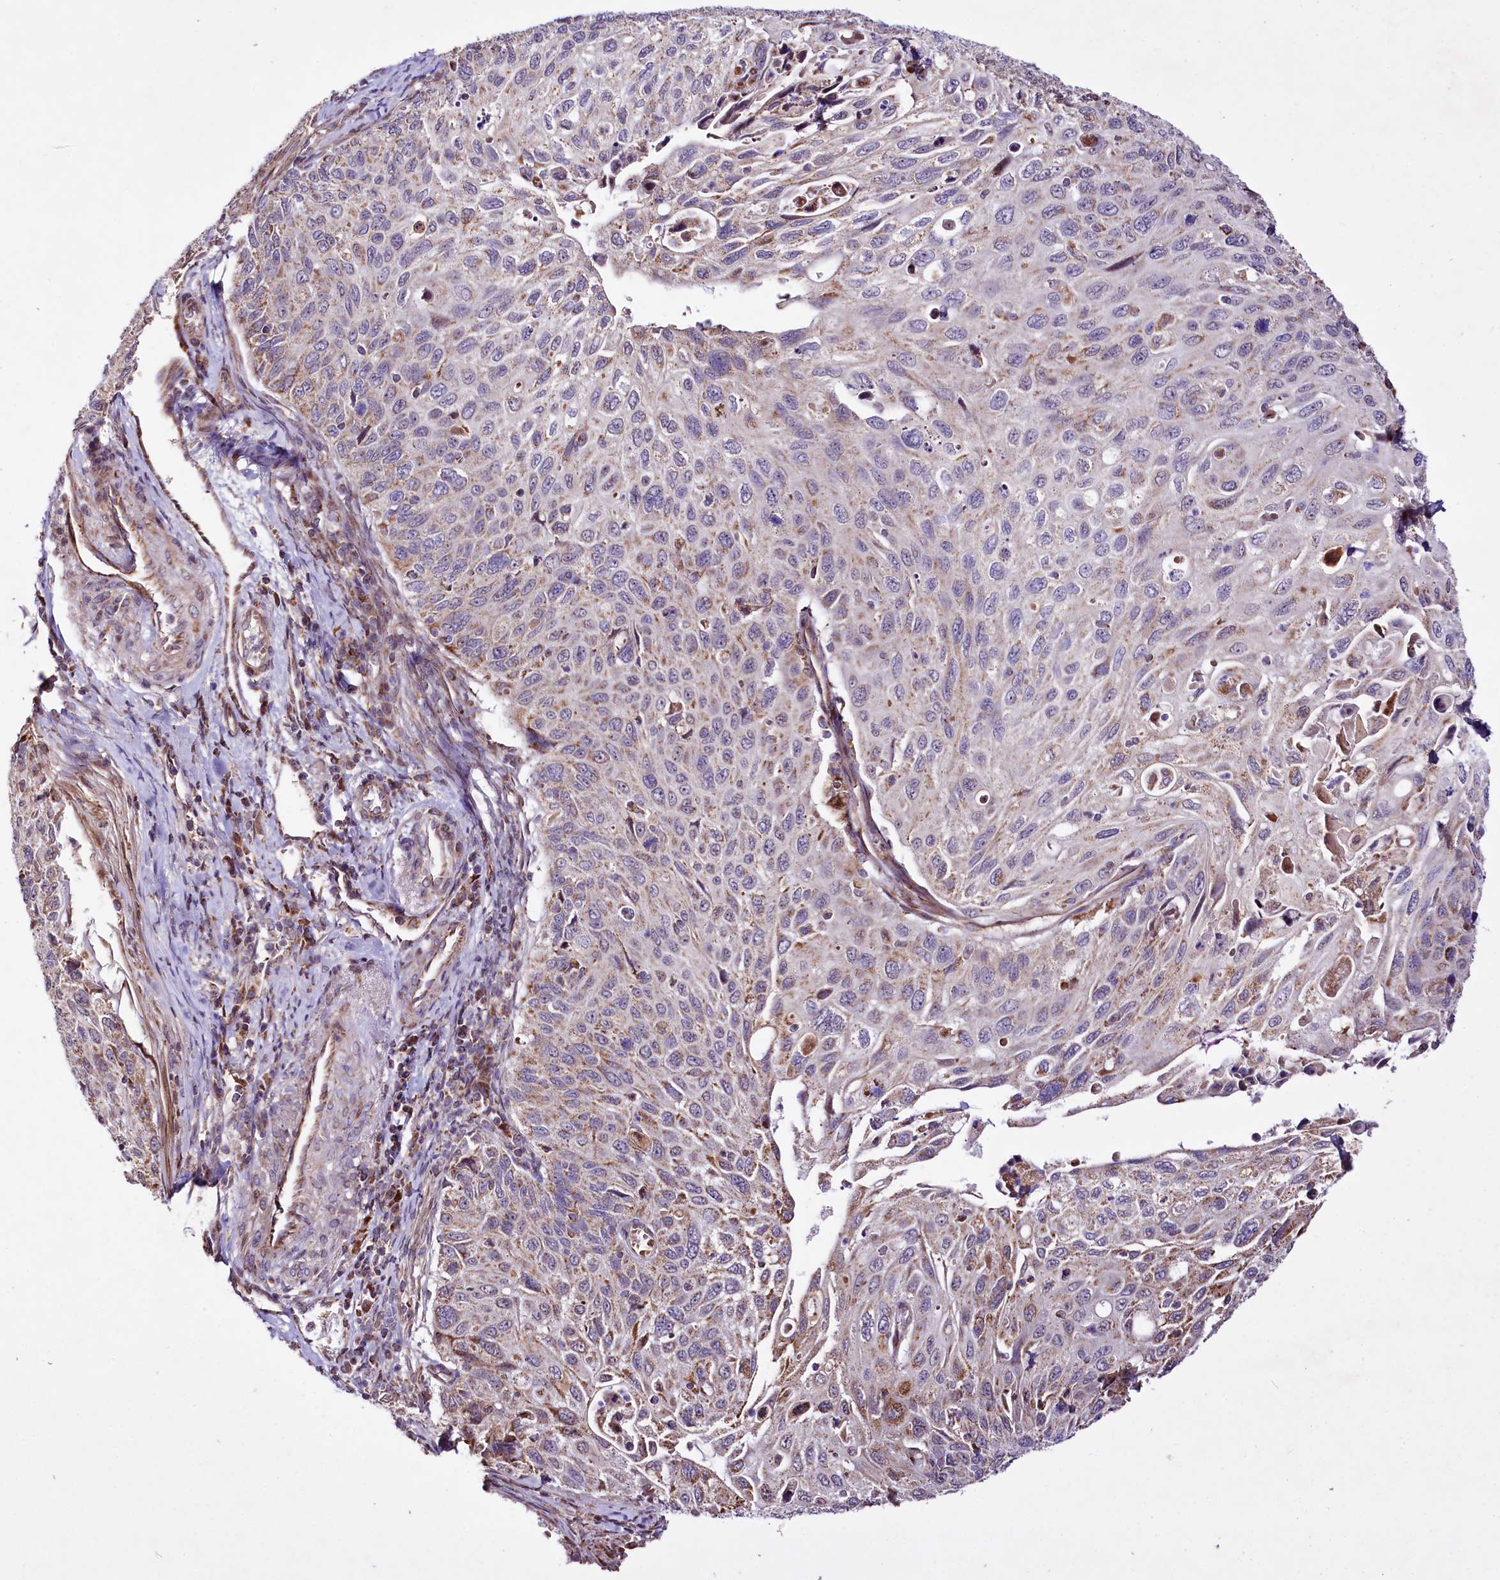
{"staining": {"intensity": "weak", "quantity": "<25%", "location": "cytoplasmic/membranous"}, "tissue": "cervical cancer", "cell_type": "Tumor cells", "image_type": "cancer", "snomed": [{"axis": "morphology", "description": "Squamous cell carcinoma, NOS"}, {"axis": "topography", "description": "Cervix"}], "caption": "Protein analysis of squamous cell carcinoma (cervical) demonstrates no significant expression in tumor cells.", "gene": "ST7", "patient": {"sex": "female", "age": 70}}